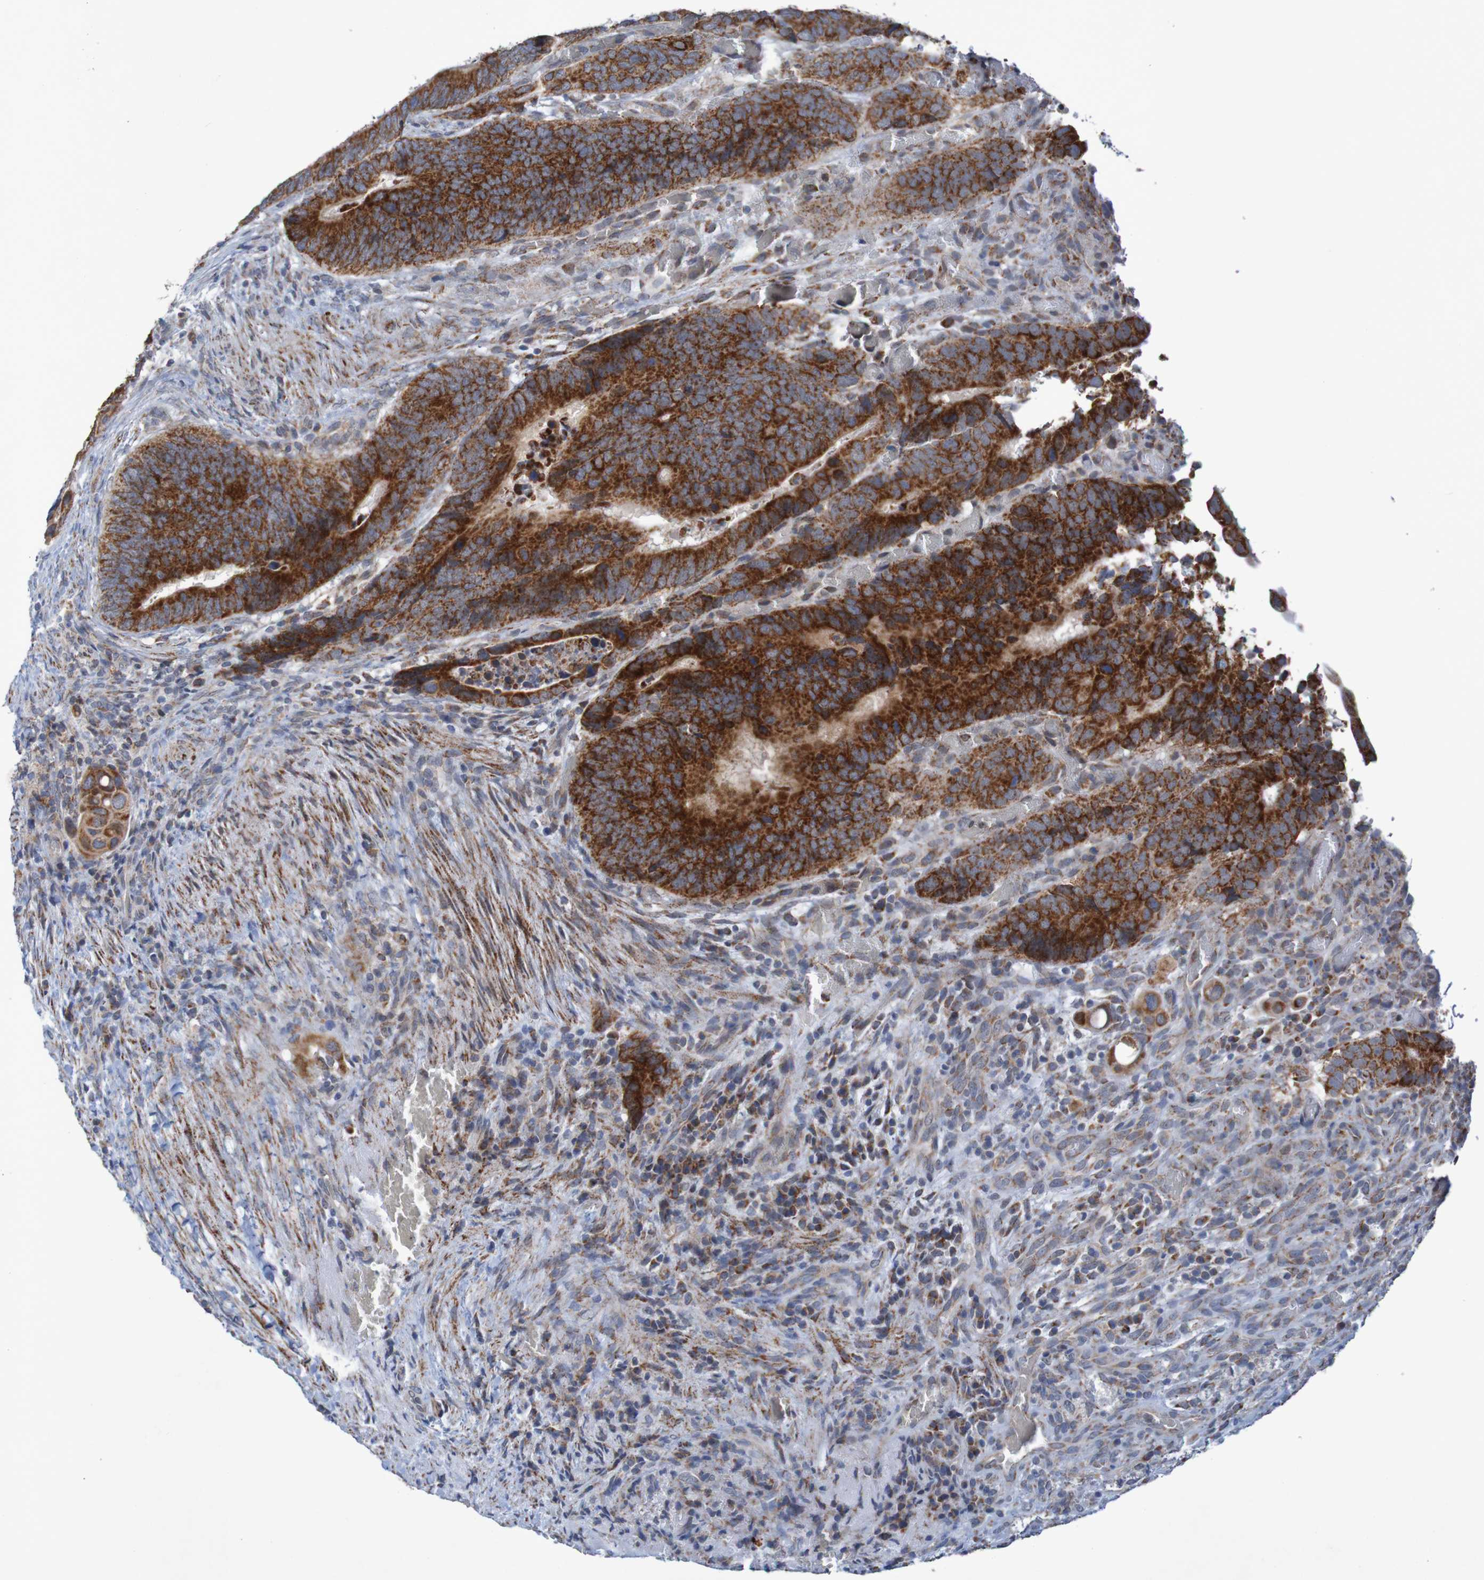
{"staining": {"intensity": "strong", "quantity": ">75%", "location": "cytoplasmic/membranous"}, "tissue": "colorectal cancer", "cell_type": "Tumor cells", "image_type": "cancer", "snomed": [{"axis": "morphology", "description": "Adenocarcinoma, NOS"}, {"axis": "topography", "description": "Colon"}], "caption": "Strong cytoplasmic/membranous protein staining is appreciated in about >75% of tumor cells in adenocarcinoma (colorectal). (Stains: DAB (3,3'-diaminobenzidine) in brown, nuclei in blue, Microscopy: brightfield microscopy at high magnification).", "gene": "CCDC51", "patient": {"sex": "male", "age": 72}}